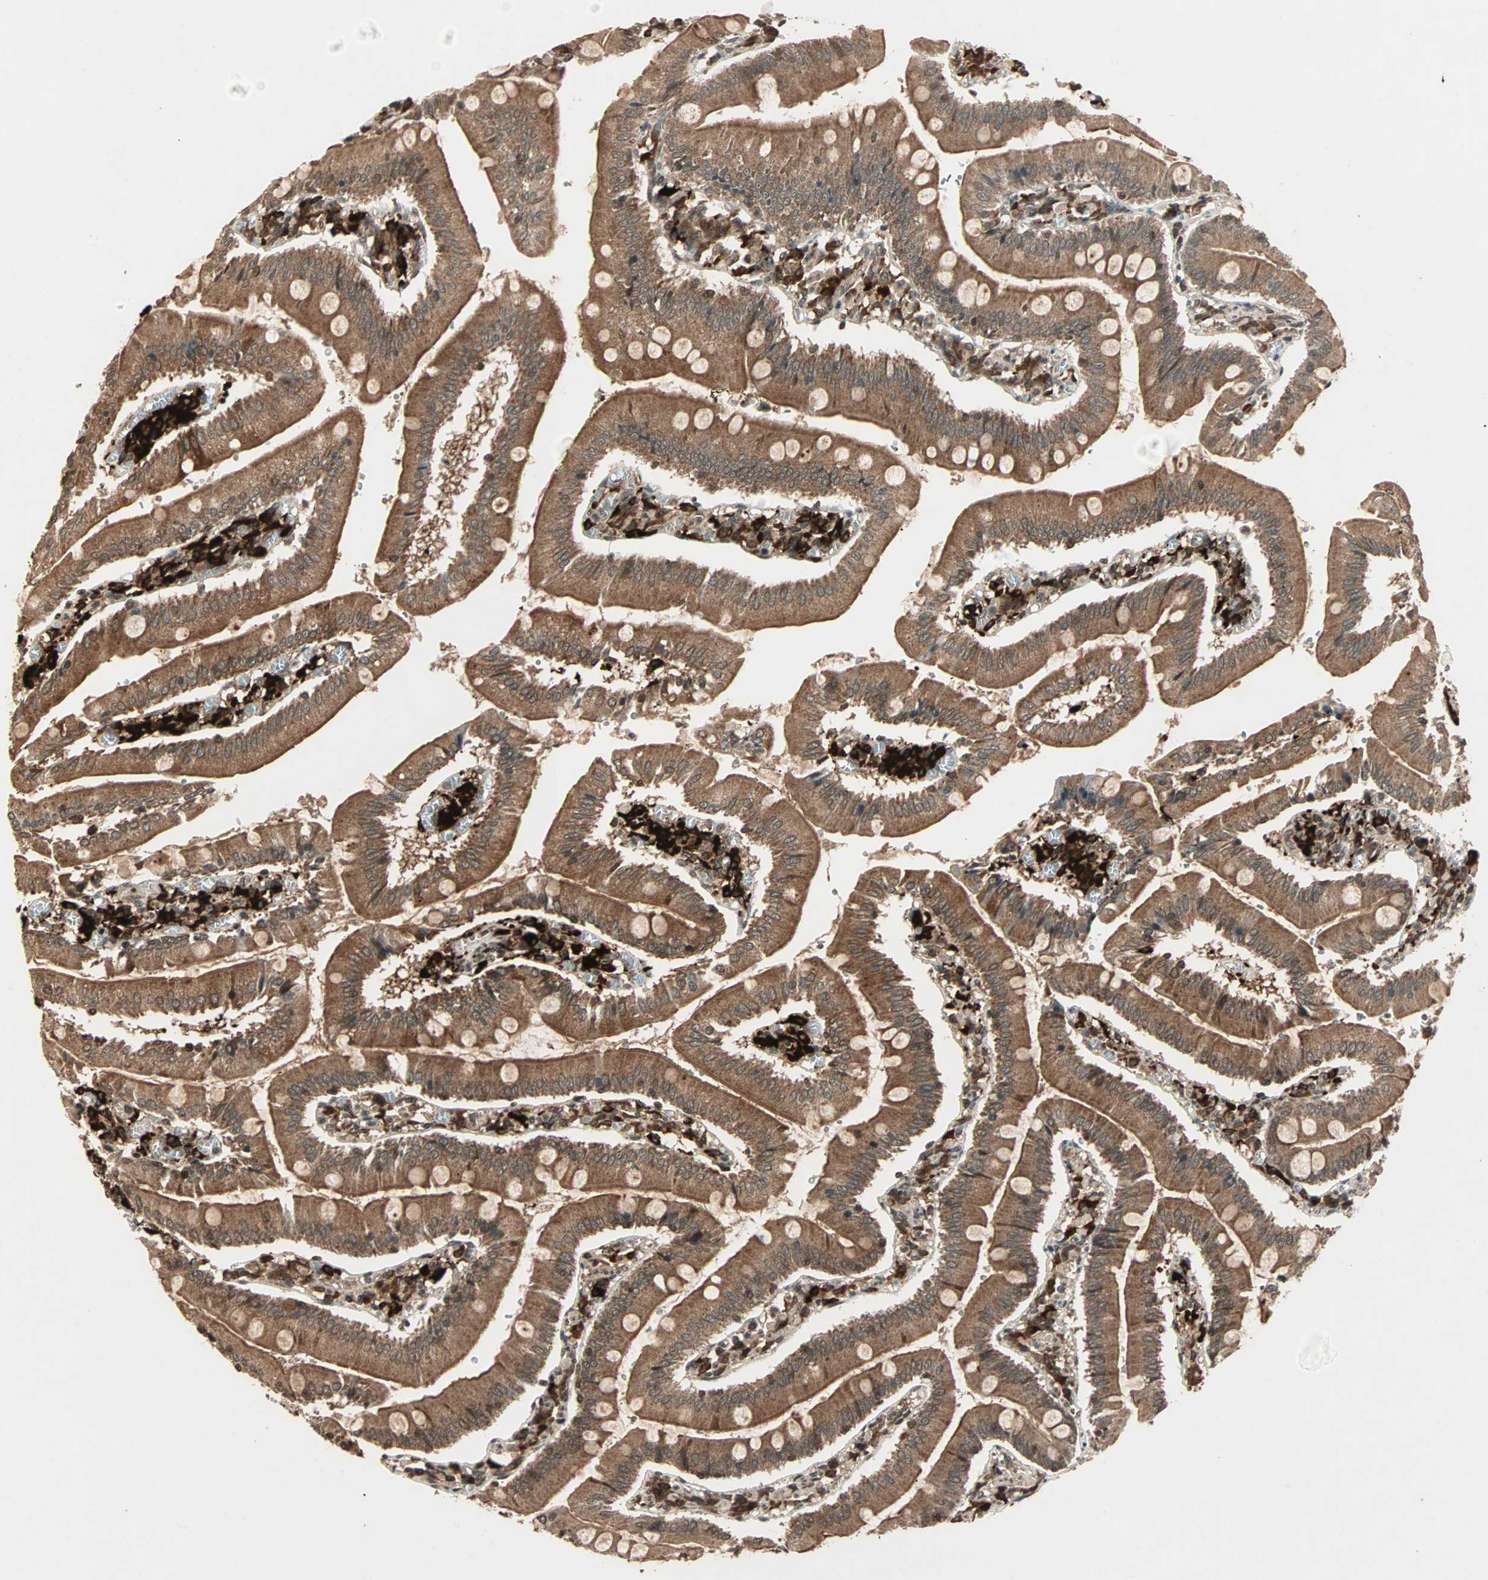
{"staining": {"intensity": "strong", "quantity": ">75%", "location": "cytoplasmic/membranous"}, "tissue": "small intestine", "cell_type": "Glandular cells", "image_type": "normal", "snomed": [{"axis": "morphology", "description": "Normal tissue, NOS"}, {"axis": "topography", "description": "Small intestine"}], "caption": "Immunohistochemical staining of normal small intestine exhibits strong cytoplasmic/membranous protein staining in approximately >75% of glandular cells.", "gene": "RFFL", "patient": {"sex": "male", "age": 71}}